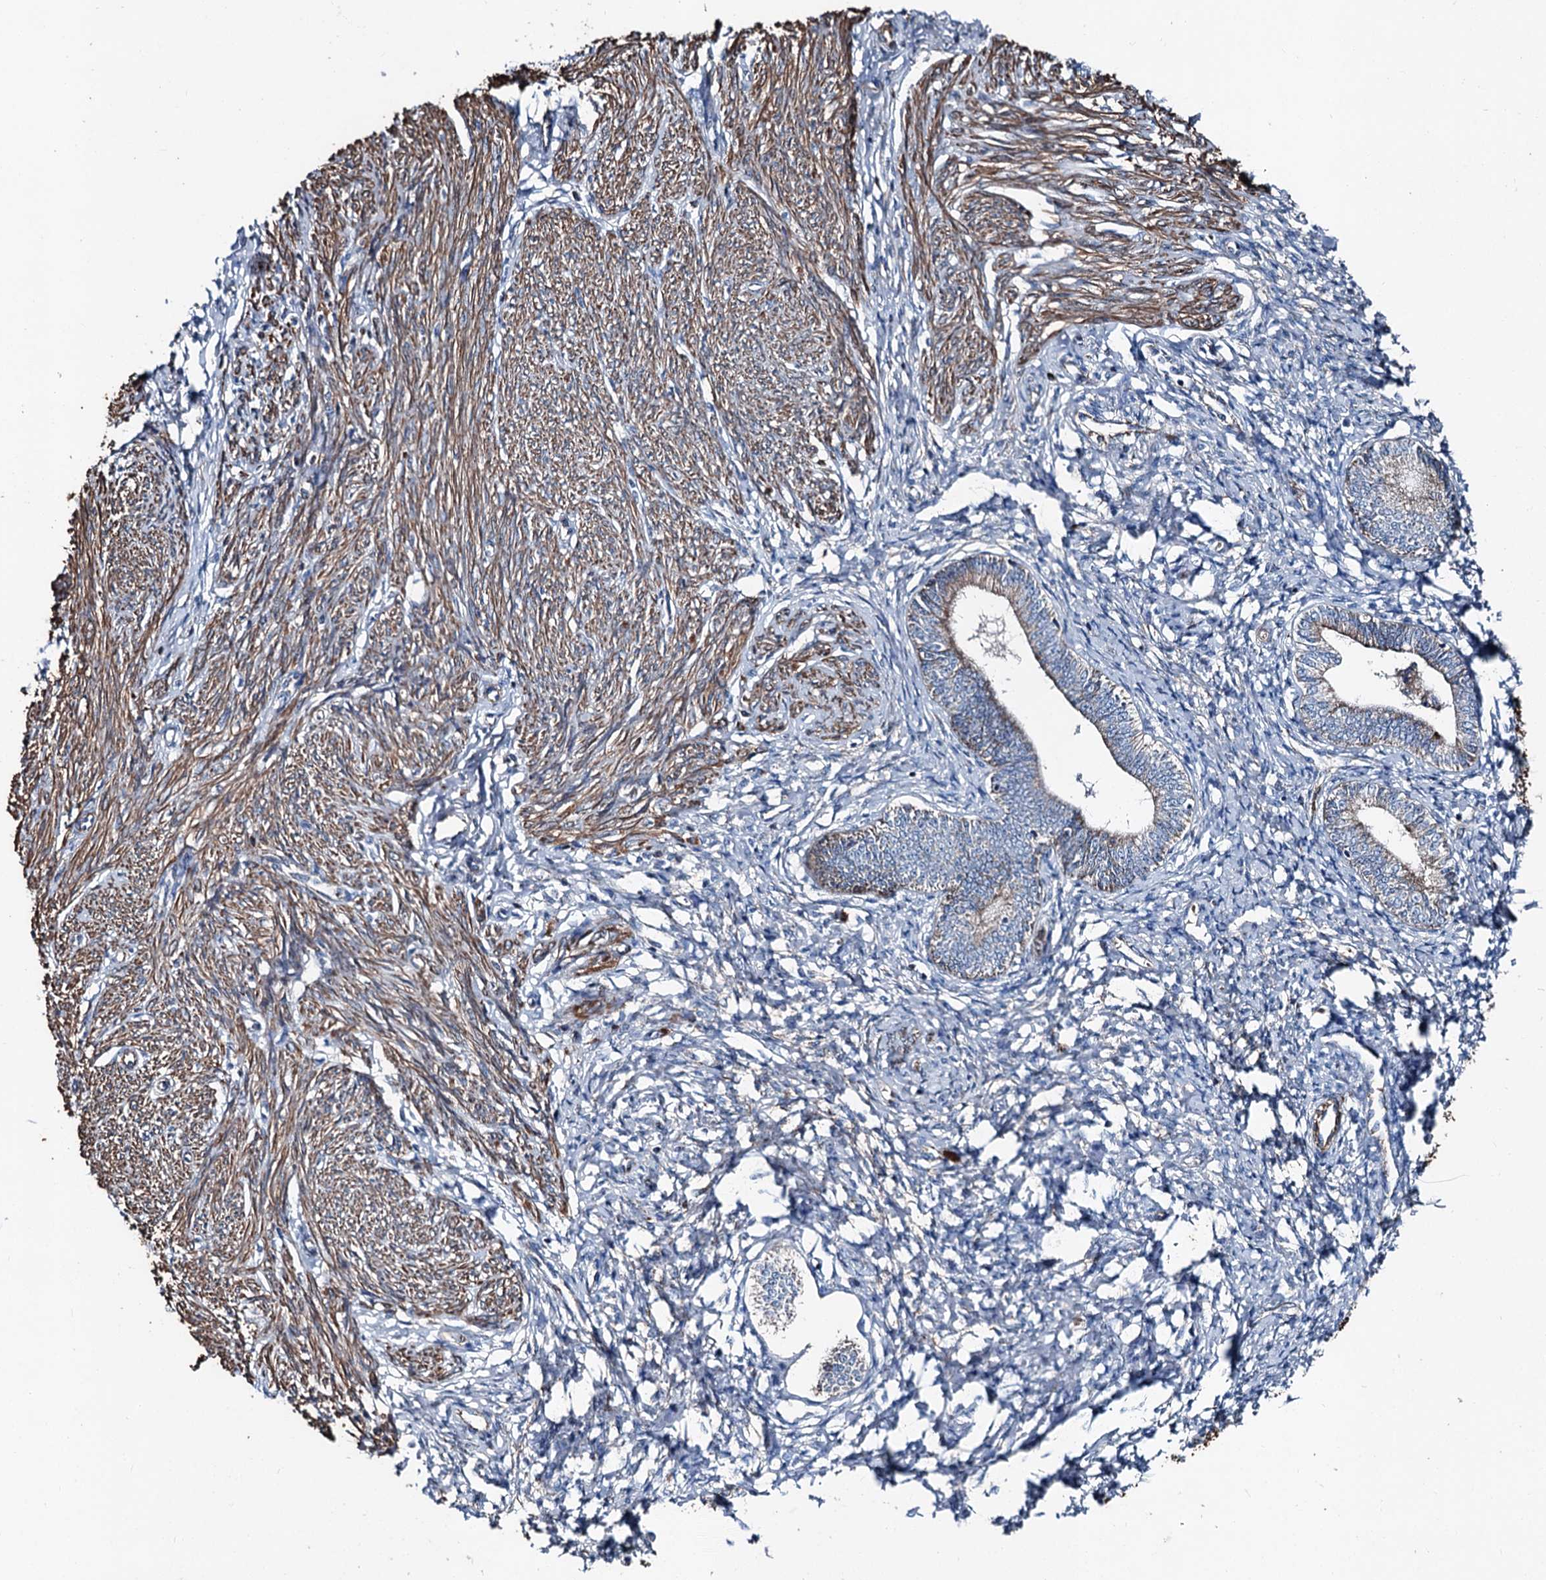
{"staining": {"intensity": "weak", "quantity": "<25%", "location": "cytoplasmic/membranous"}, "tissue": "endometrium", "cell_type": "Cells in endometrial stroma", "image_type": "normal", "snomed": [{"axis": "morphology", "description": "Normal tissue, NOS"}, {"axis": "topography", "description": "Endometrium"}], "caption": "This is an immunohistochemistry (IHC) photomicrograph of unremarkable human endometrium. There is no positivity in cells in endometrial stroma.", "gene": "DDIAS", "patient": {"sex": "female", "age": 72}}